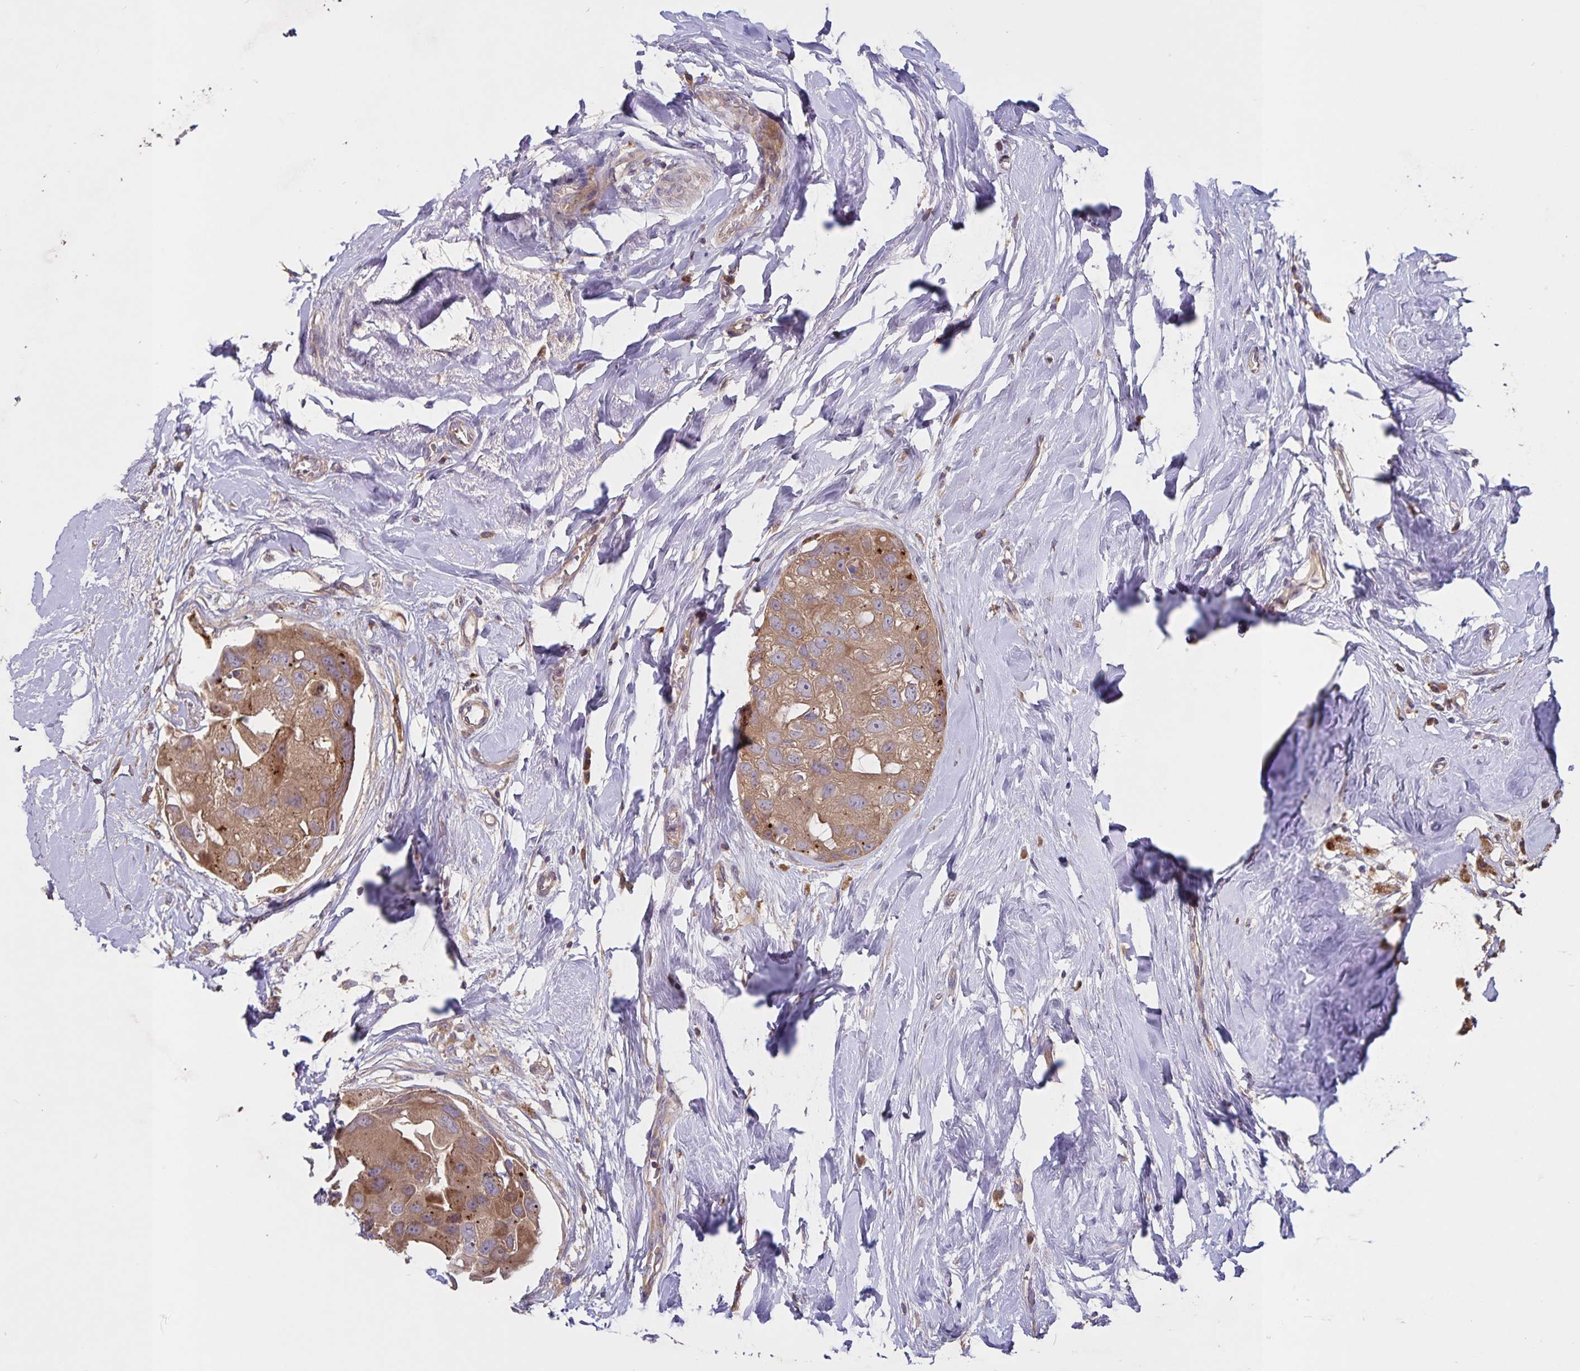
{"staining": {"intensity": "moderate", "quantity": ">75%", "location": "cytoplasmic/membranous"}, "tissue": "breast cancer", "cell_type": "Tumor cells", "image_type": "cancer", "snomed": [{"axis": "morphology", "description": "Duct carcinoma"}, {"axis": "topography", "description": "Breast"}], "caption": "About >75% of tumor cells in breast cancer display moderate cytoplasmic/membranous protein staining as visualized by brown immunohistochemical staining.", "gene": "FBXL16", "patient": {"sex": "female", "age": 43}}